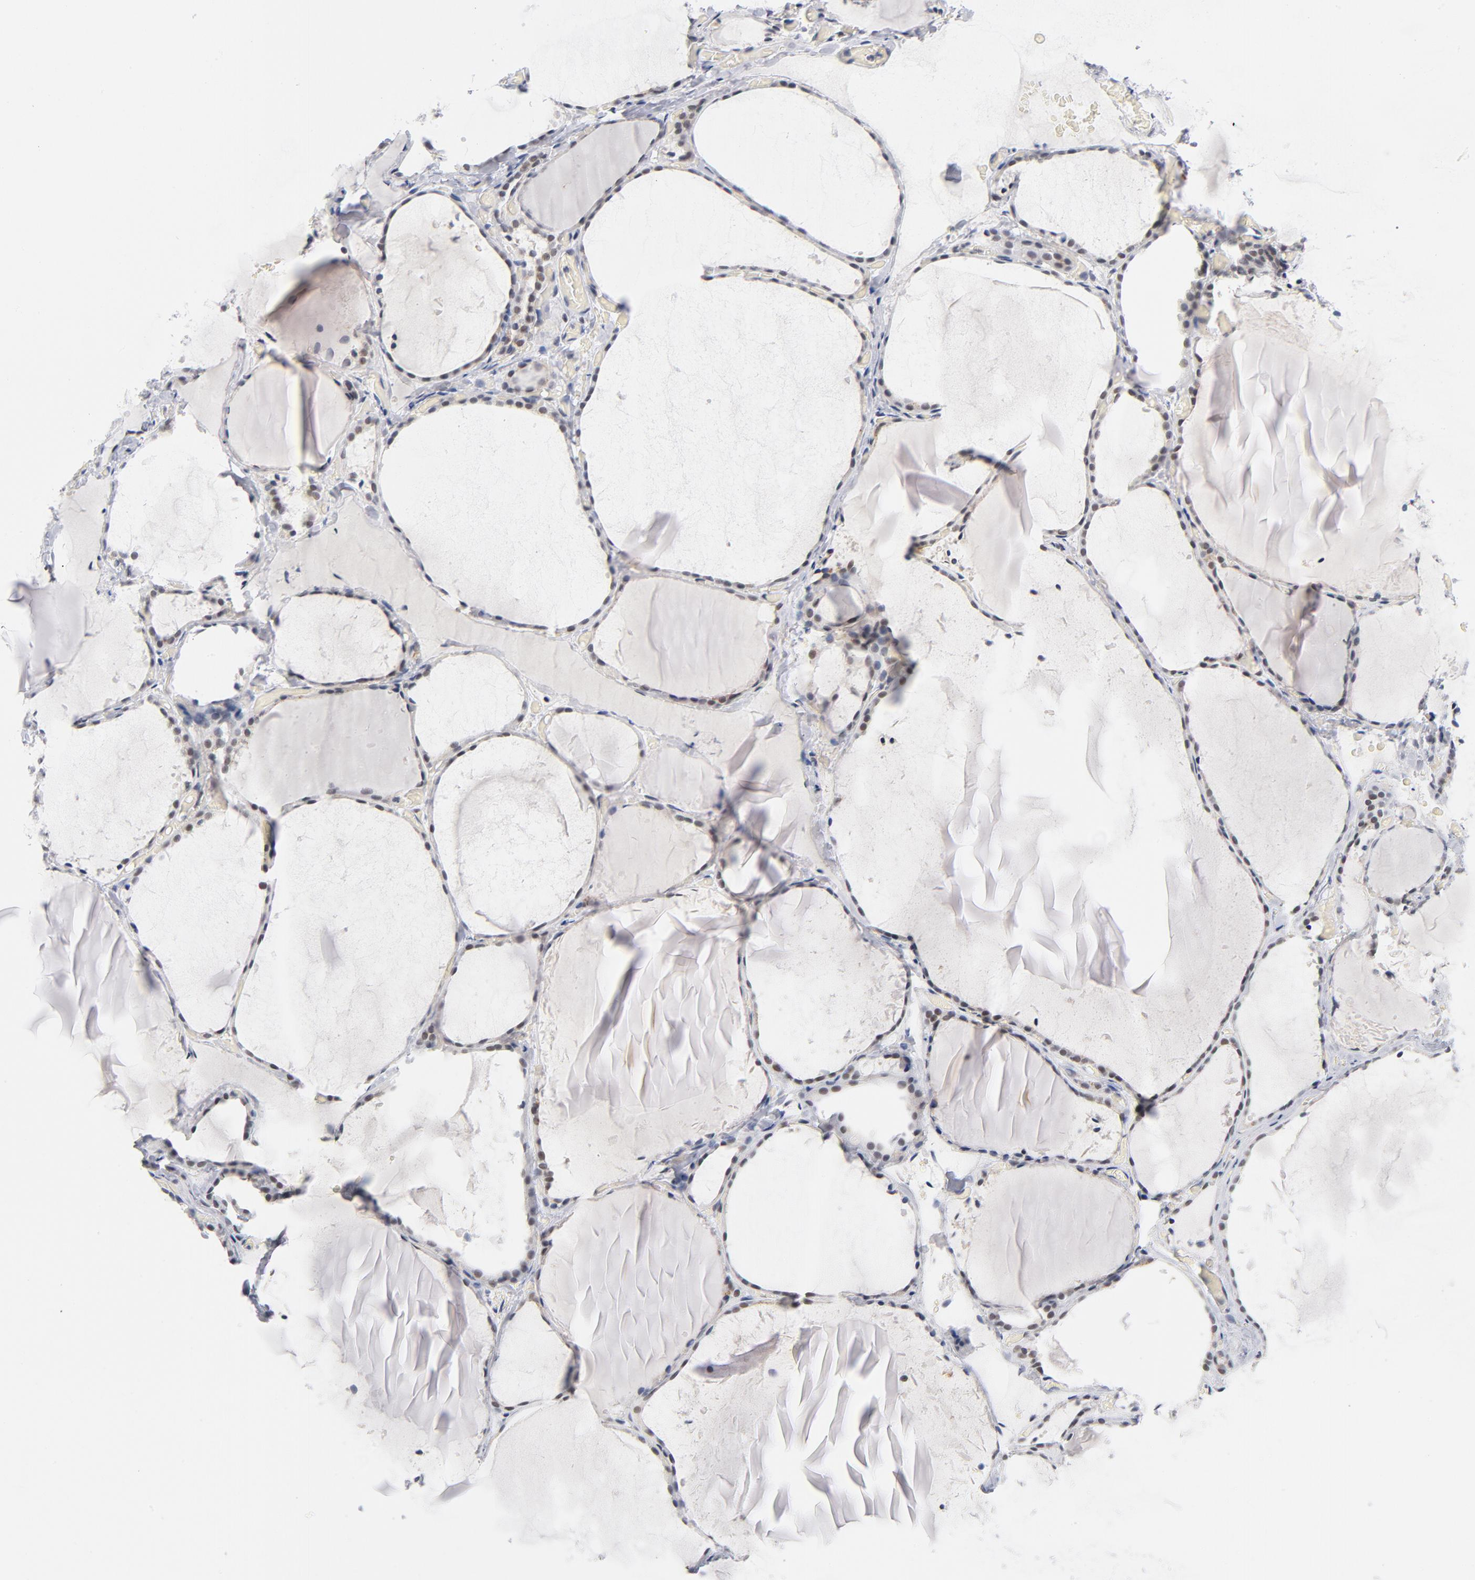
{"staining": {"intensity": "weak", "quantity": "25%-75%", "location": "cytoplasmic/membranous,nuclear"}, "tissue": "thyroid gland", "cell_type": "Glandular cells", "image_type": "normal", "snomed": [{"axis": "morphology", "description": "Normal tissue, NOS"}, {"axis": "topography", "description": "Thyroid gland"}], "caption": "Immunohistochemical staining of benign human thyroid gland reveals weak cytoplasmic/membranous,nuclear protein staining in approximately 25%-75% of glandular cells.", "gene": "BAP1", "patient": {"sex": "female", "age": 22}}